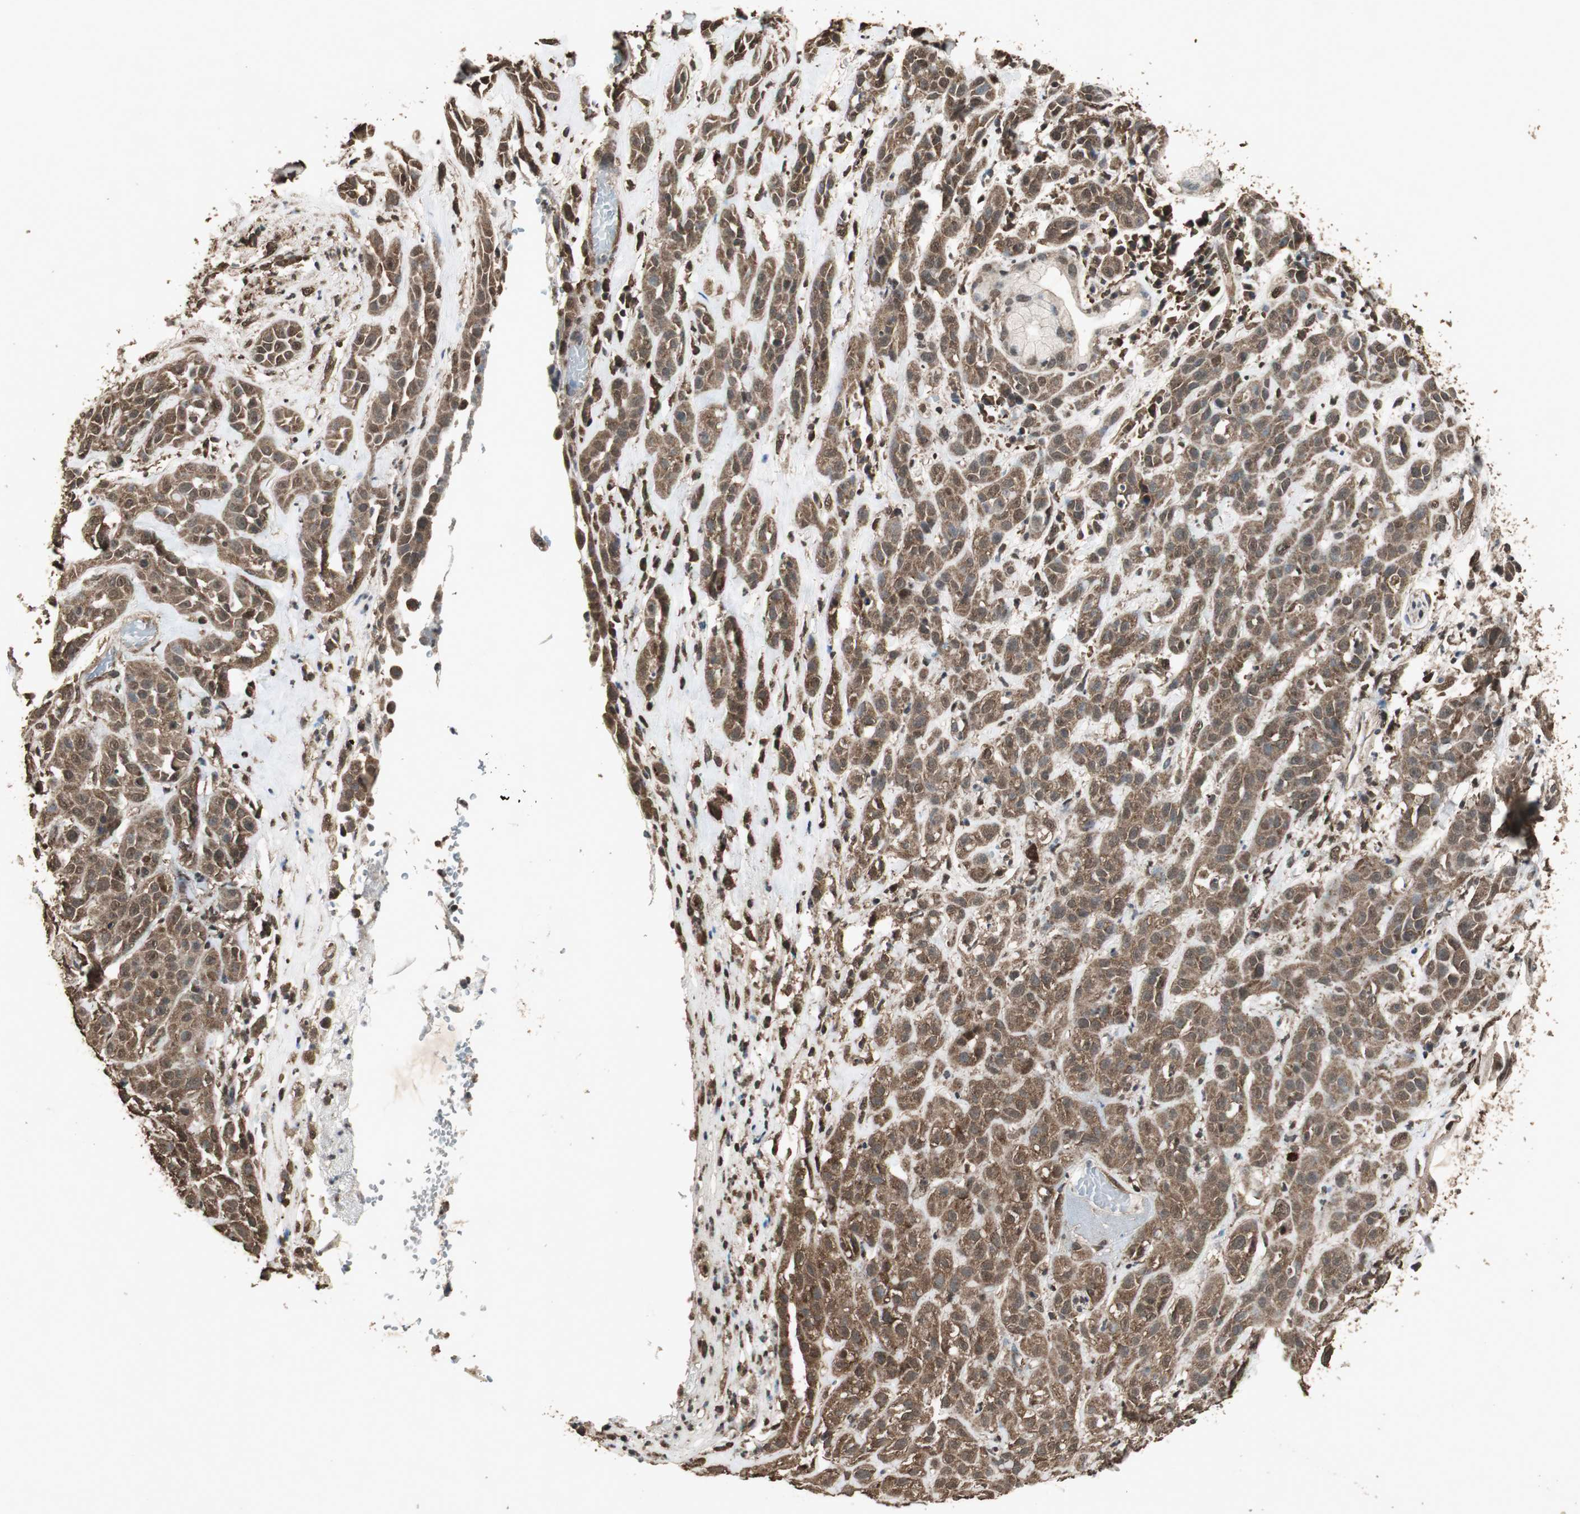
{"staining": {"intensity": "strong", "quantity": ">75%", "location": "cytoplasmic/membranous,nuclear"}, "tissue": "head and neck cancer", "cell_type": "Tumor cells", "image_type": "cancer", "snomed": [{"axis": "morphology", "description": "Squamous cell carcinoma, NOS"}, {"axis": "topography", "description": "Head-Neck"}], "caption": "Squamous cell carcinoma (head and neck) was stained to show a protein in brown. There is high levels of strong cytoplasmic/membranous and nuclear staining in approximately >75% of tumor cells.", "gene": "PPP1R13B", "patient": {"sex": "male", "age": 62}}